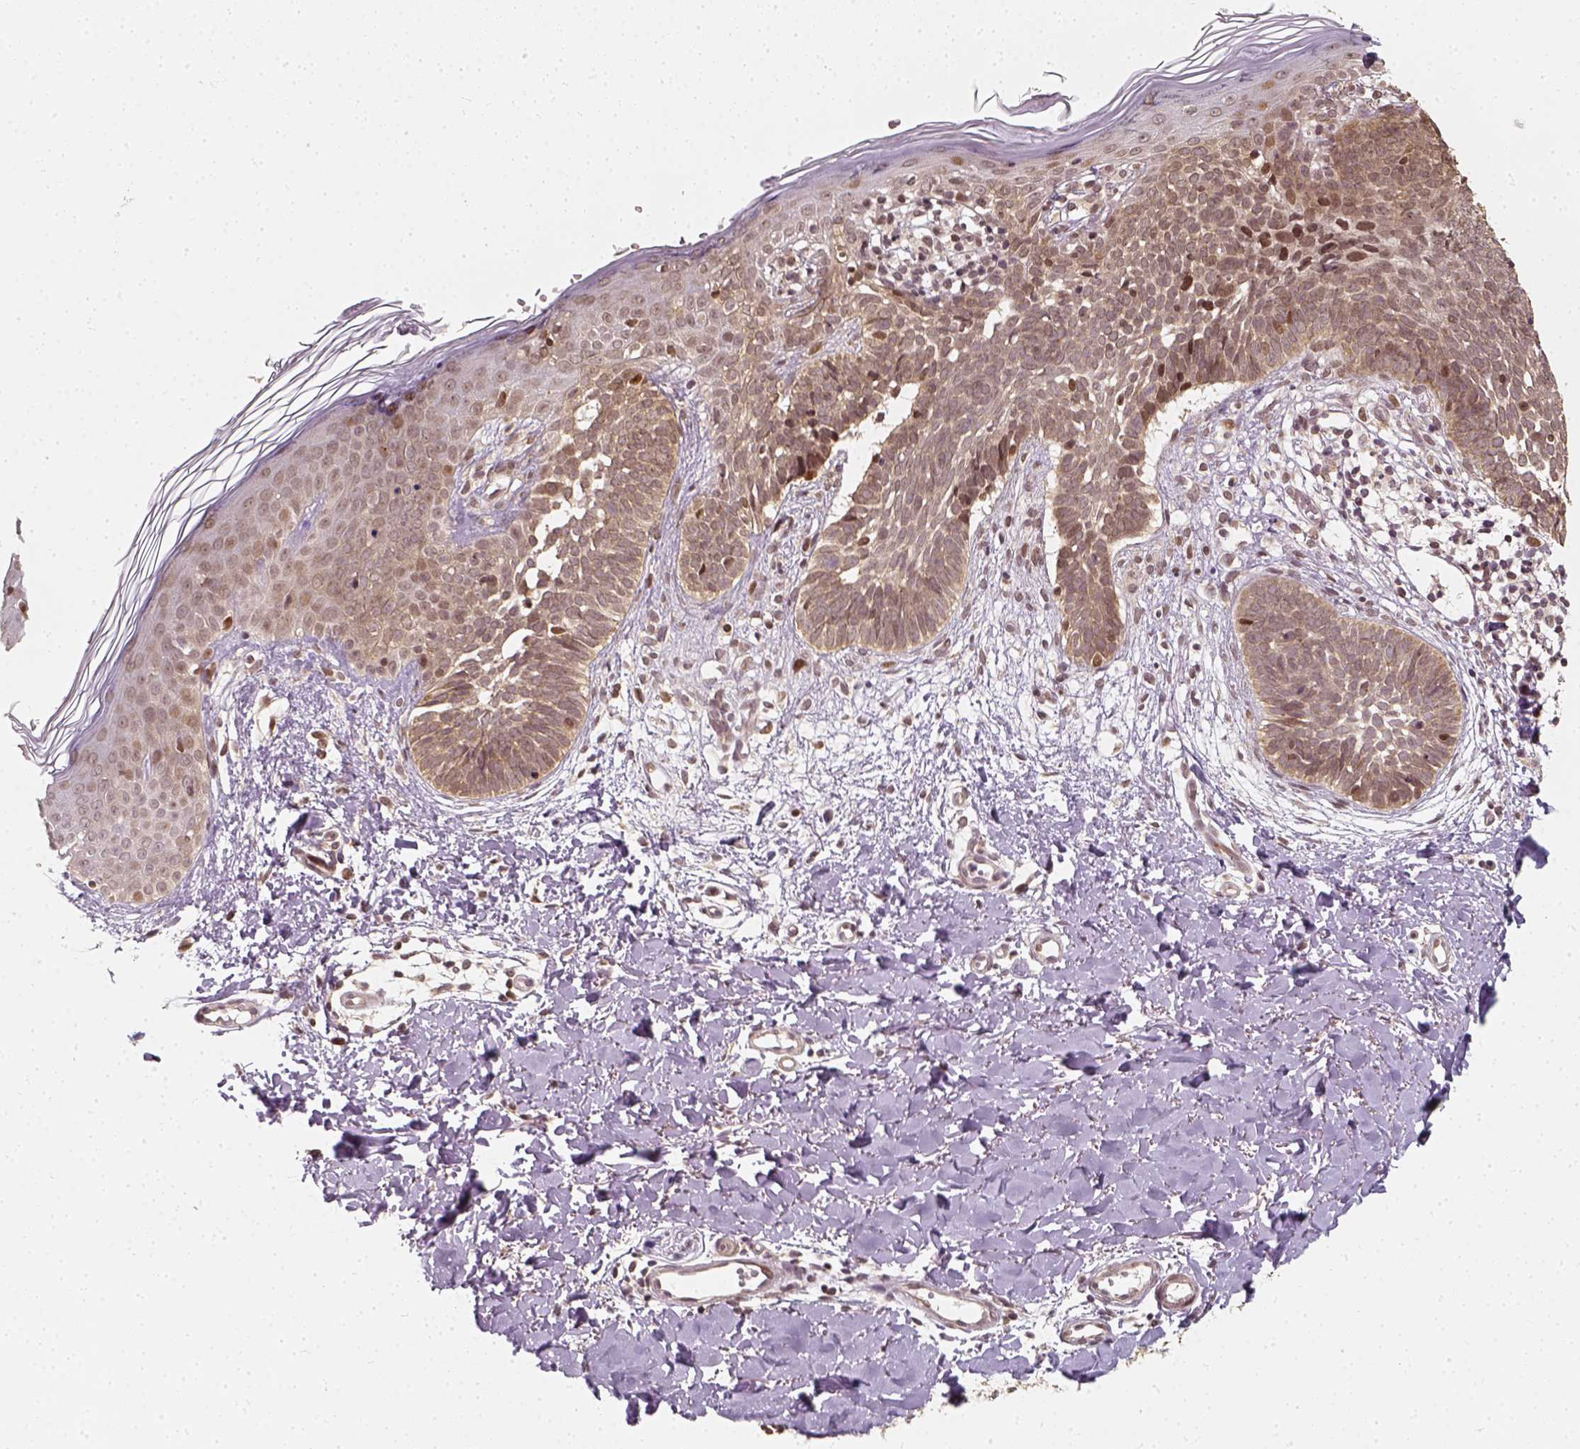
{"staining": {"intensity": "weak", "quantity": ">75%", "location": "cytoplasmic/membranous"}, "tissue": "skin cancer", "cell_type": "Tumor cells", "image_type": "cancer", "snomed": [{"axis": "morphology", "description": "Basal cell carcinoma"}, {"axis": "topography", "description": "Skin"}], "caption": "Weak cytoplasmic/membranous positivity for a protein is seen in approximately >75% of tumor cells of skin cancer (basal cell carcinoma) using immunohistochemistry (IHC).", "gene": "ZMAT3", "patient": {"sex": "female", "age": 51}}